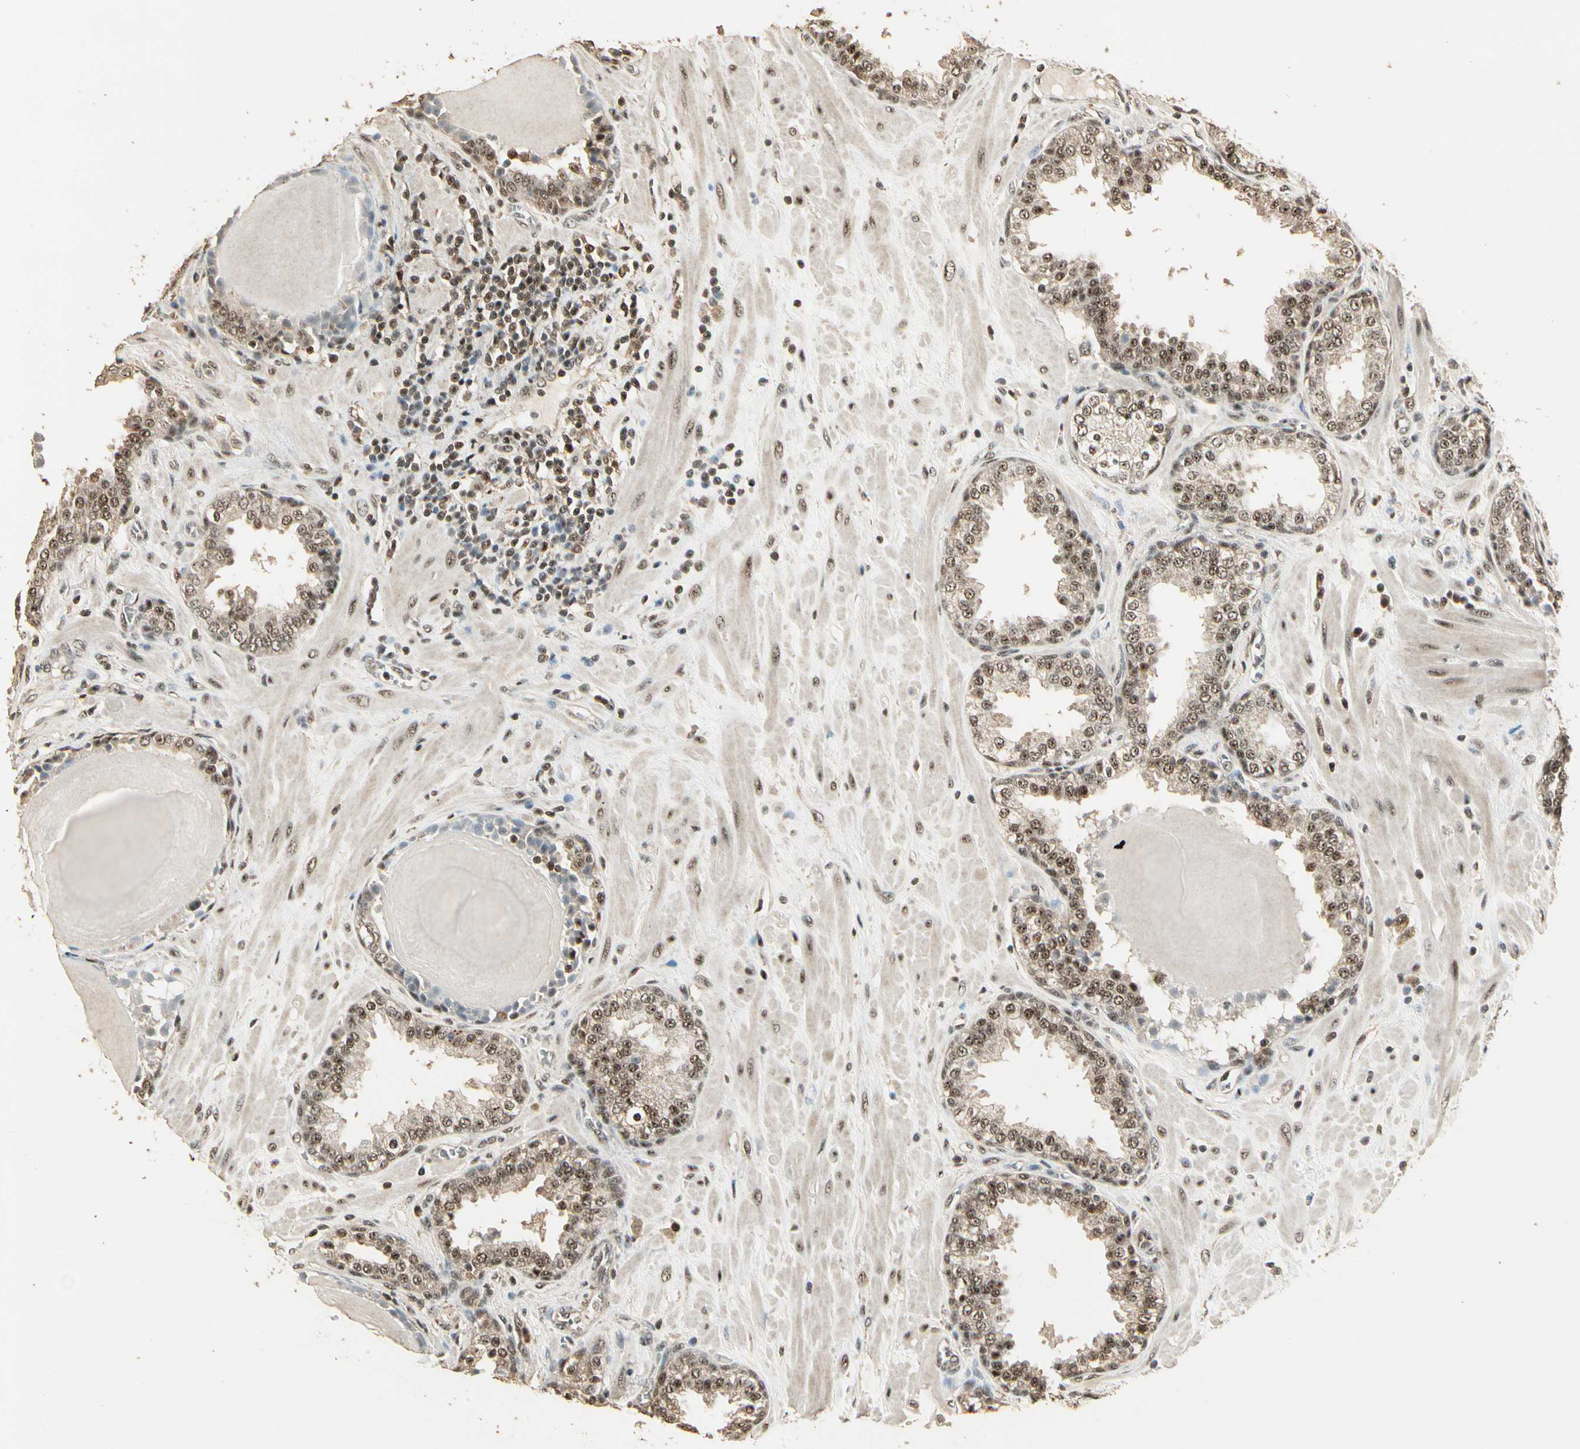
{"staining": {"intensity": "moderate", "quantity": ">75%", "location": "cytoplasmic/membranous,nuclear"}, "tissue": "prostate", "cell_type": "Glandular cells", "image_type": "normal", "snomed": [{"axis": "morphology", "description": "Normal tissue, NOS"}, {"axis": "topography", "description": "Prostate"}], "caption": "This histopathology image demonstrates immunohistochemistry (IHC) staining of unremarkable prostate, with medium moderate cytoplasmic/membranous,nuclear expression in approximately >75% of glandular cells.", "gene": "RBM25", "patient": {"sex": "male", "age": 51}}